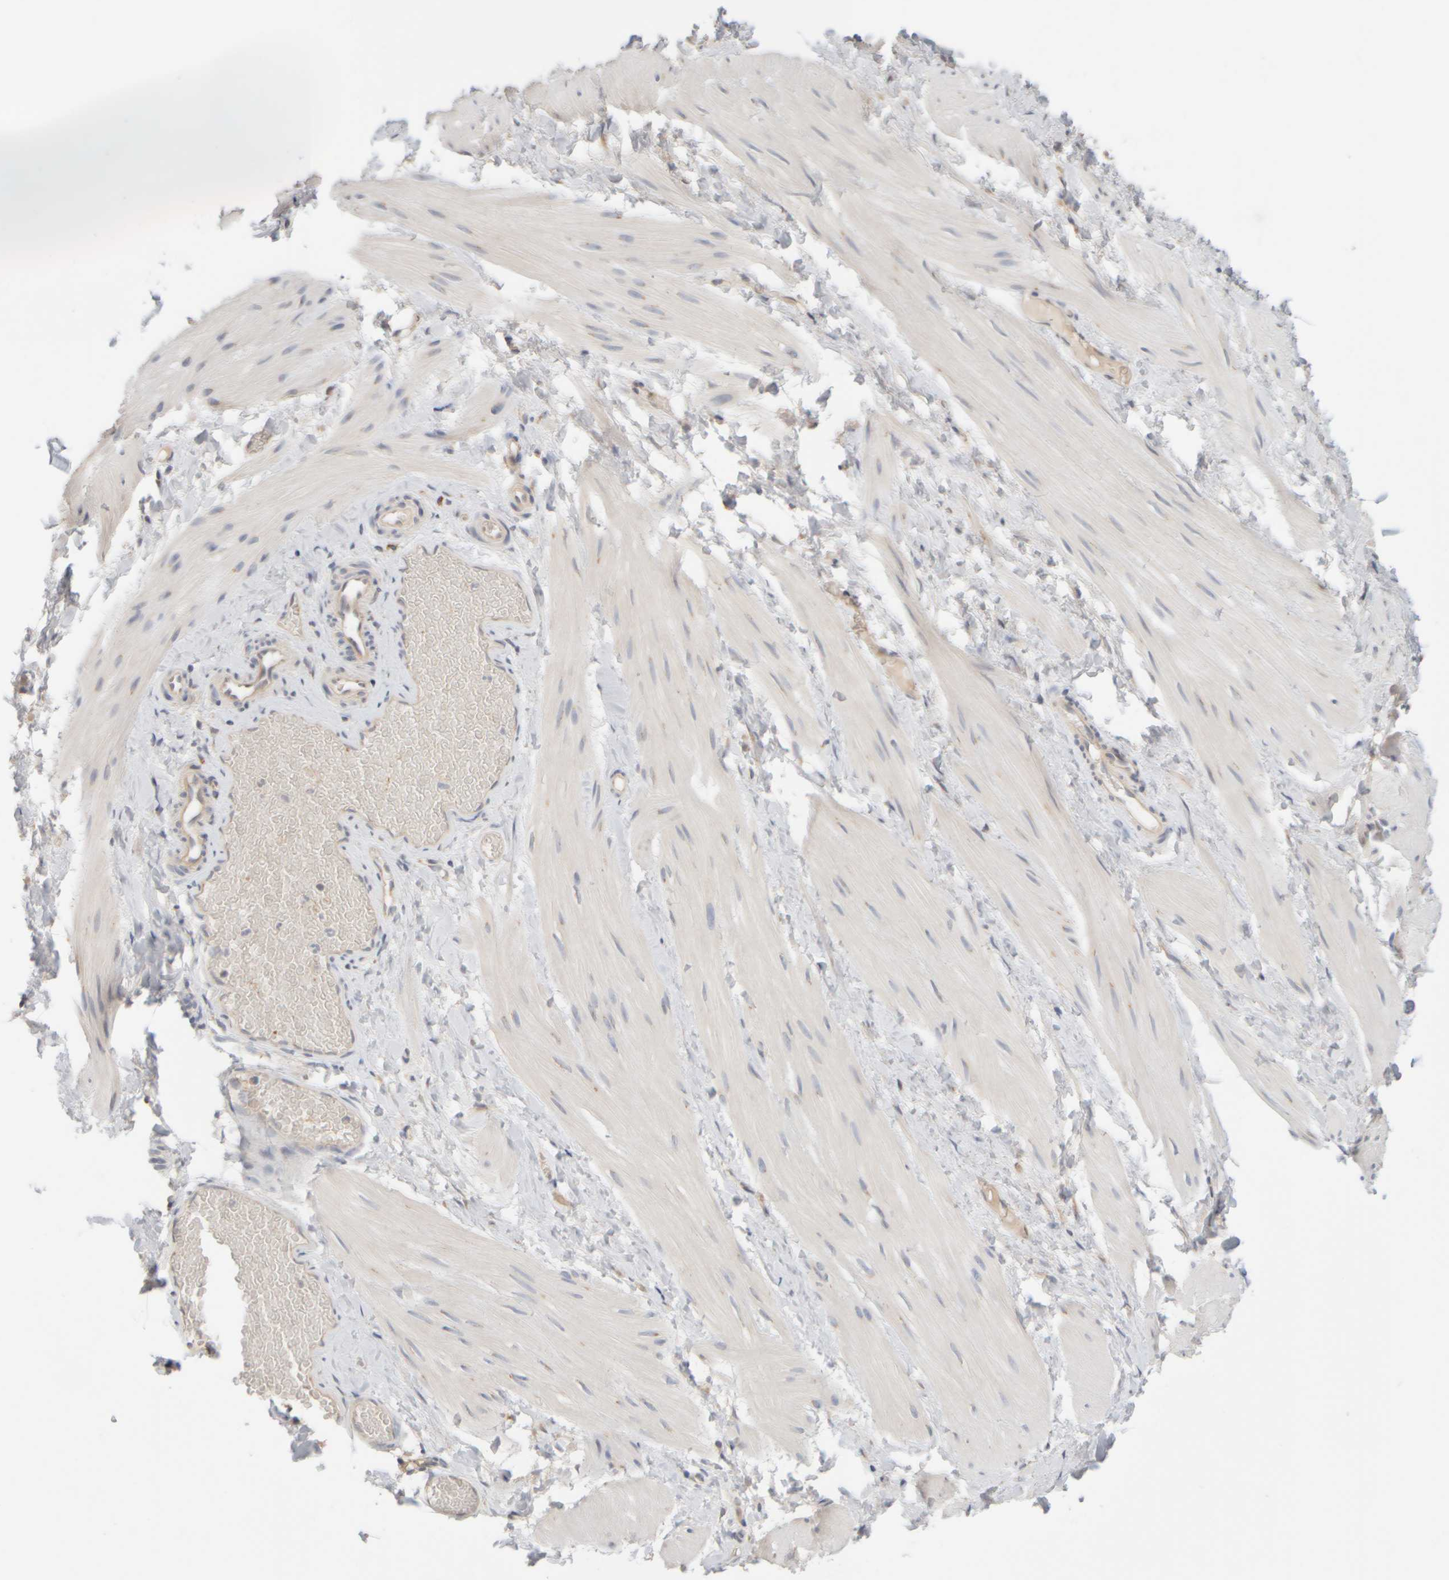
{"staining": {"intensity": "negative", "quantity": "none", "location": "none"}, "tissue": "smooth muscle", "cell_type": "Smooth muscle cells", "image_type": "normal", "snomed": [{"axis": "morphology", "description": "Normal tissue, NOS"}, {"axis": "topography", "description": "Smooth muscle"}], "caption": "Histopathology image shows no protein expression in smooth muscle cells of benign smooth muscle. (Immunohistochemistry, brightfield microscopy, high magnification).", "gene": "GOPC", "patient": {"sex": "male", "age": 16}}